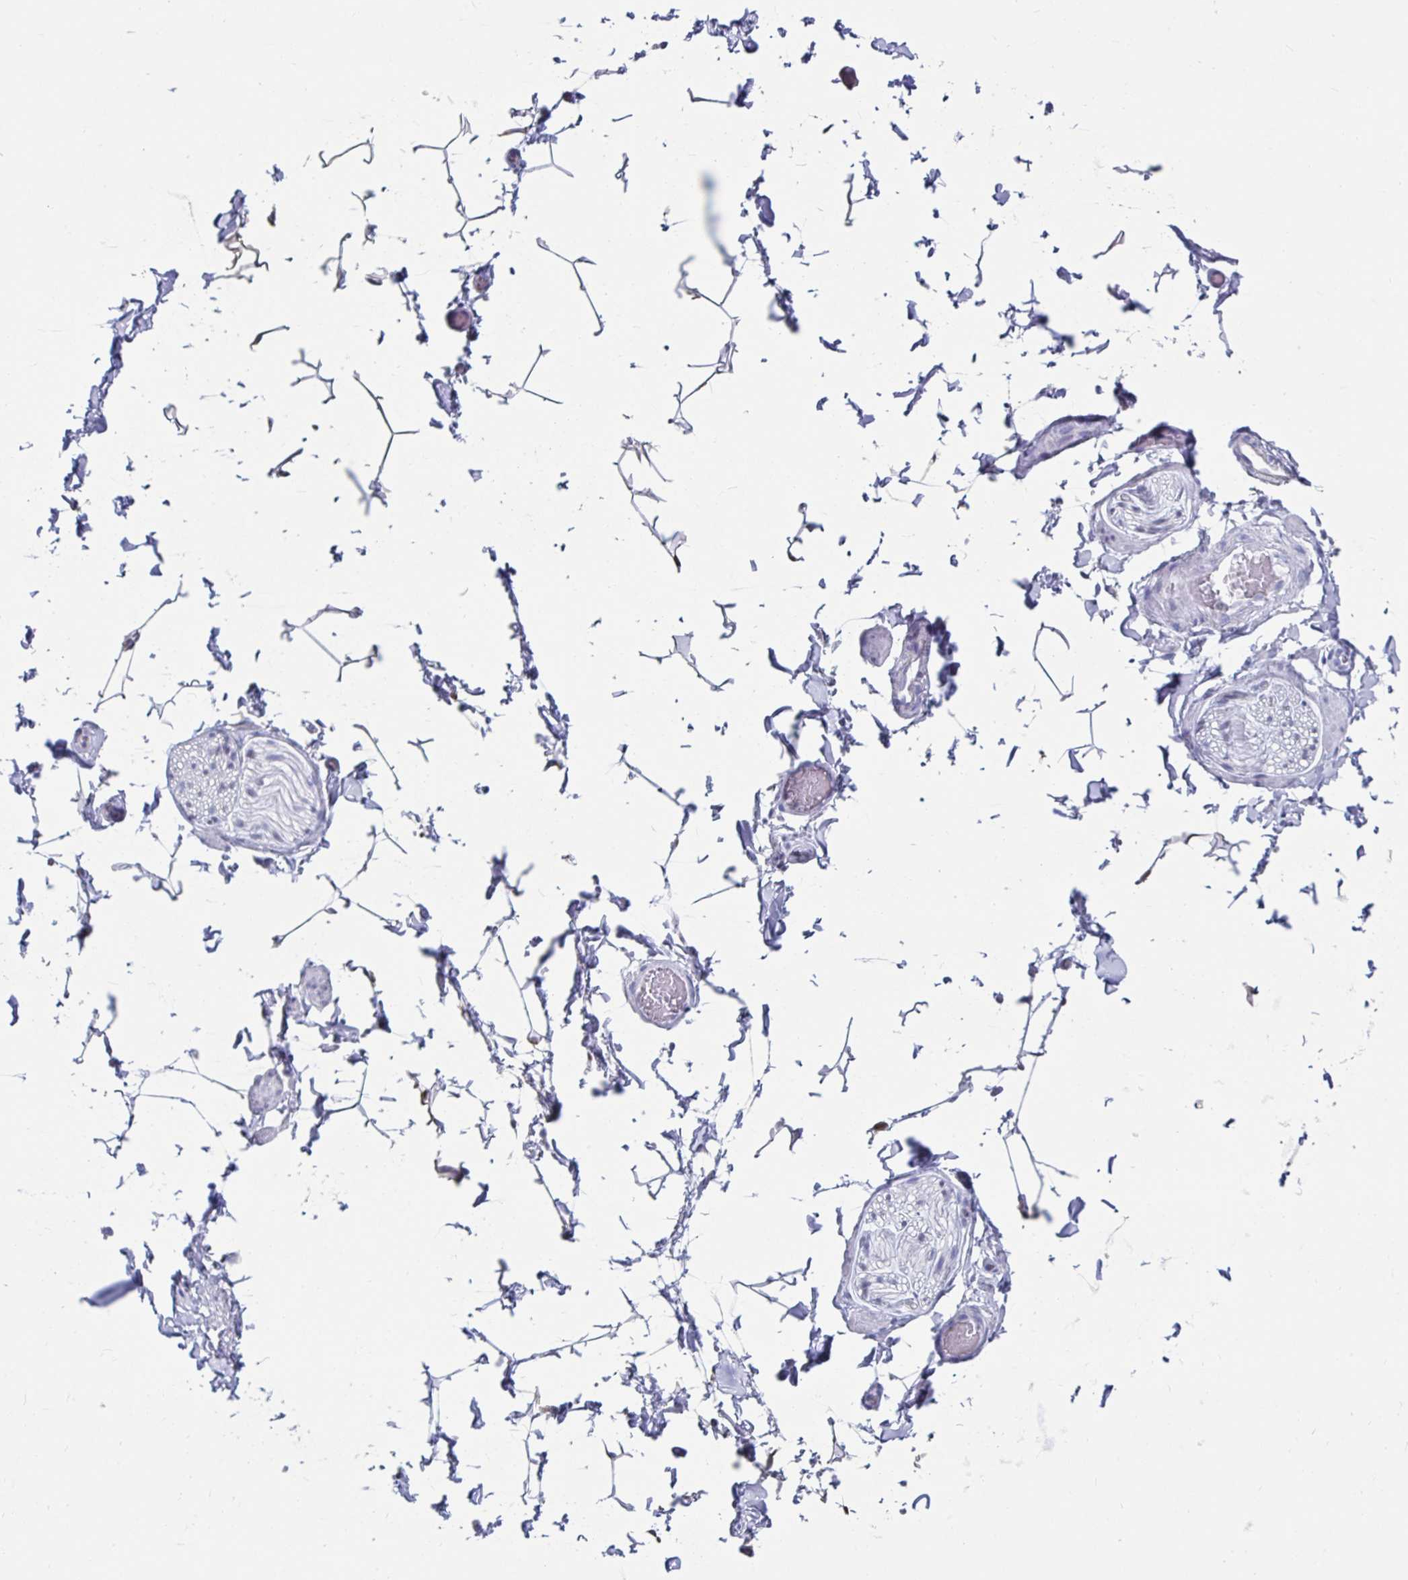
{"staining": {"intensity": "negative", "quantity": "none", "location": "none"}, "tissue": "adipose tissue", "cell_type": "Adipocytes", "image_type": "normal", "snomed": [{"axis": "morphology", "description": "Normal tissue, NOS"}, {"axis": "topography", "description": "Epididymis"}, {"axis": "topography", "description": "Peripheral nerve tissue"}], "caption": "An image of adipose tissue stained for a protein displays no brown staining in adipocytes. (Stains: DAB IHC with hematoxylin counter stain, Microscopy: brightfield microscopy at high magnification).", "gene": "NOCT", "patient": {"sex": "male", "age": 32}}